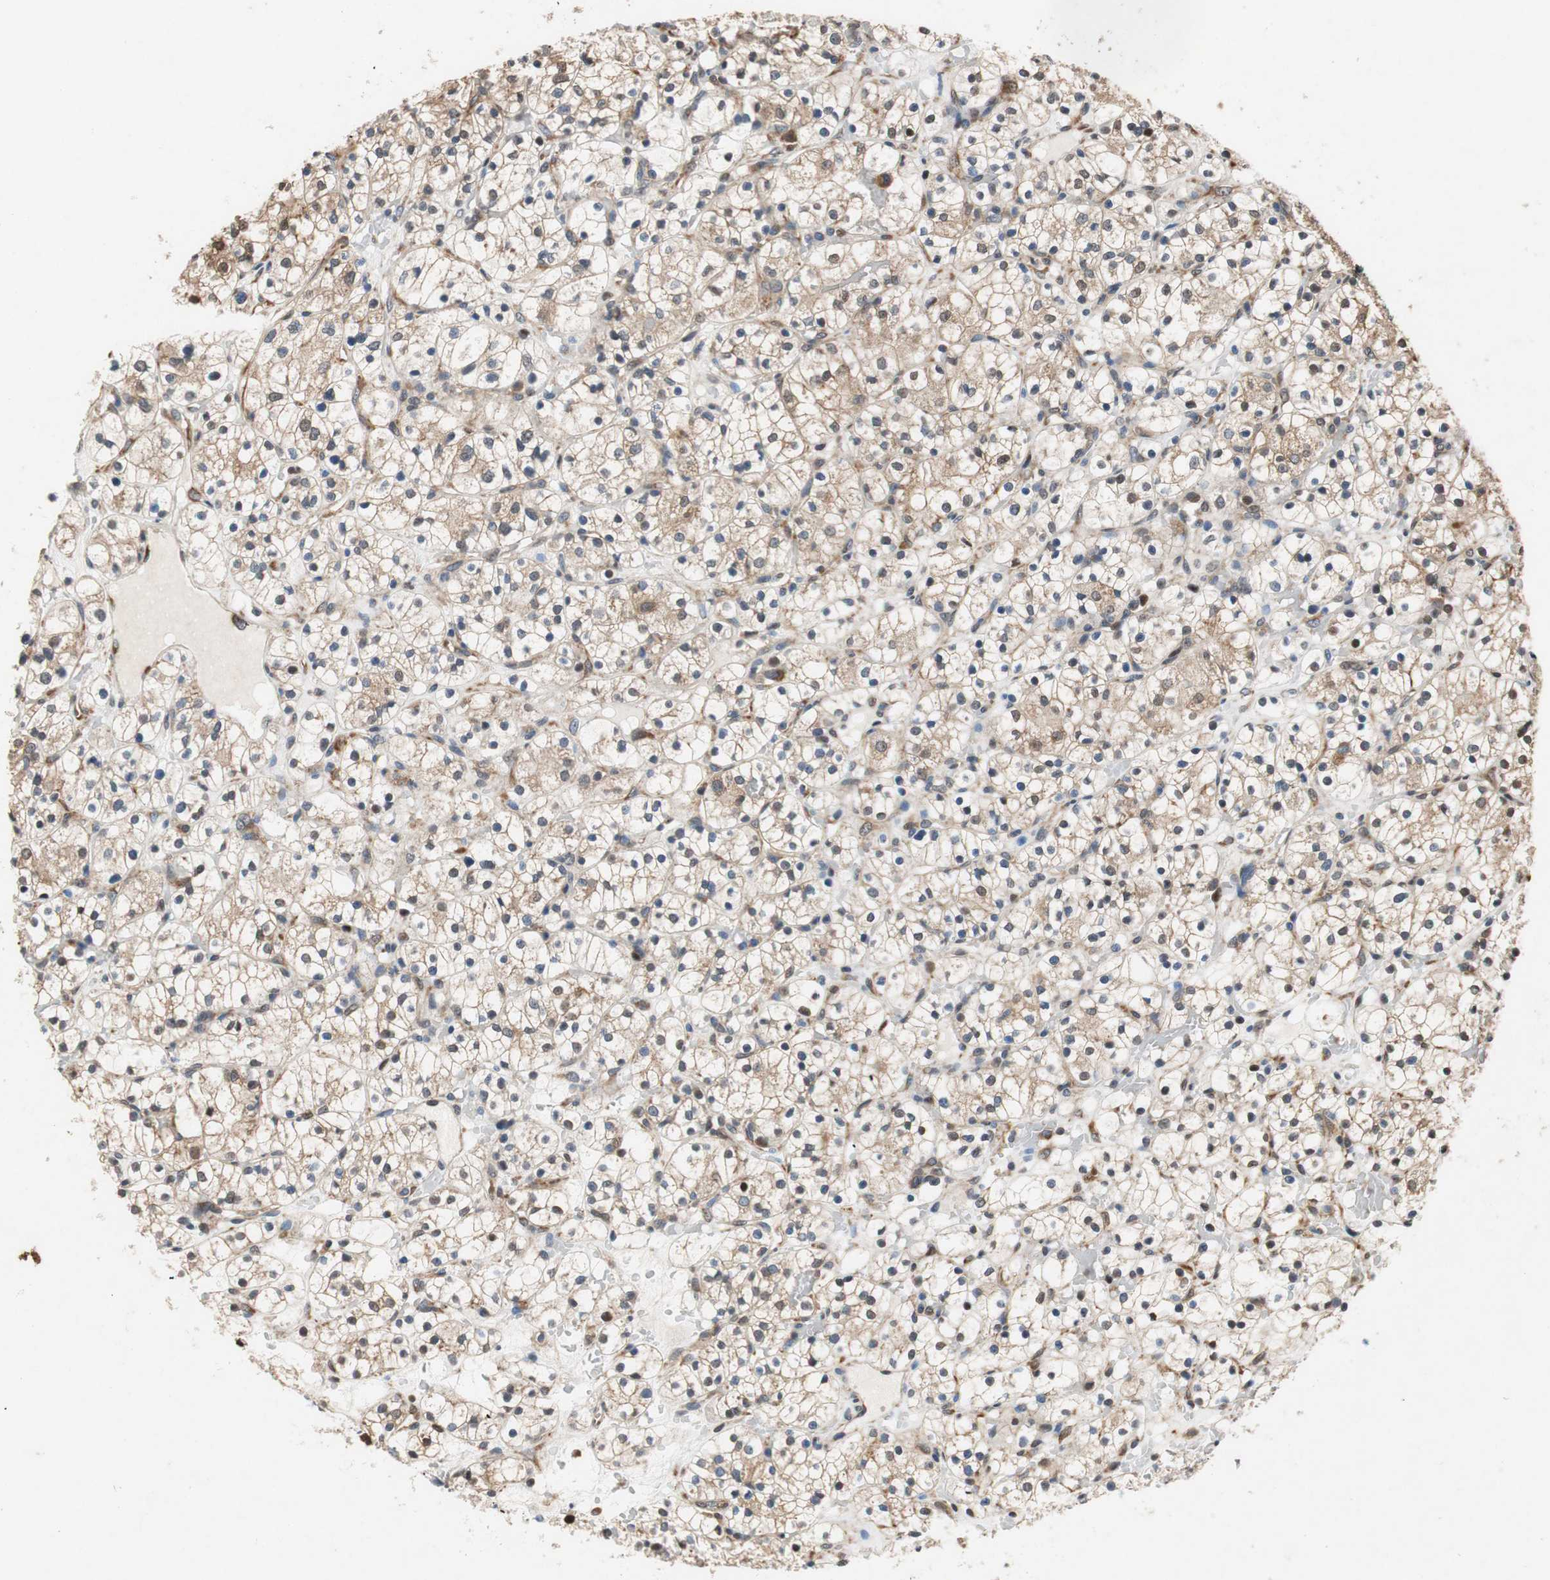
{"staining": {"intensity": "weak", "quantity": ">75%", "location": "cytoplasmic/membranous,nuclear"}, "tissue": "renal cancer", "cell_type": "Tumor cells", "image_type": "cancer", "snomed": [{"axis": "morphology", "description": "Adenocarcinoma, NOS"}, {"axis": "topography", "description": "Kidney"}], "caption": "Protein analysis of renal cancer tissue demonstrates weak cytoplasmic/membranous and nuclear expression in about >75% of tumor cells.", "gene": "RPL35", "patient": {"sex": "female", "age": 60}}